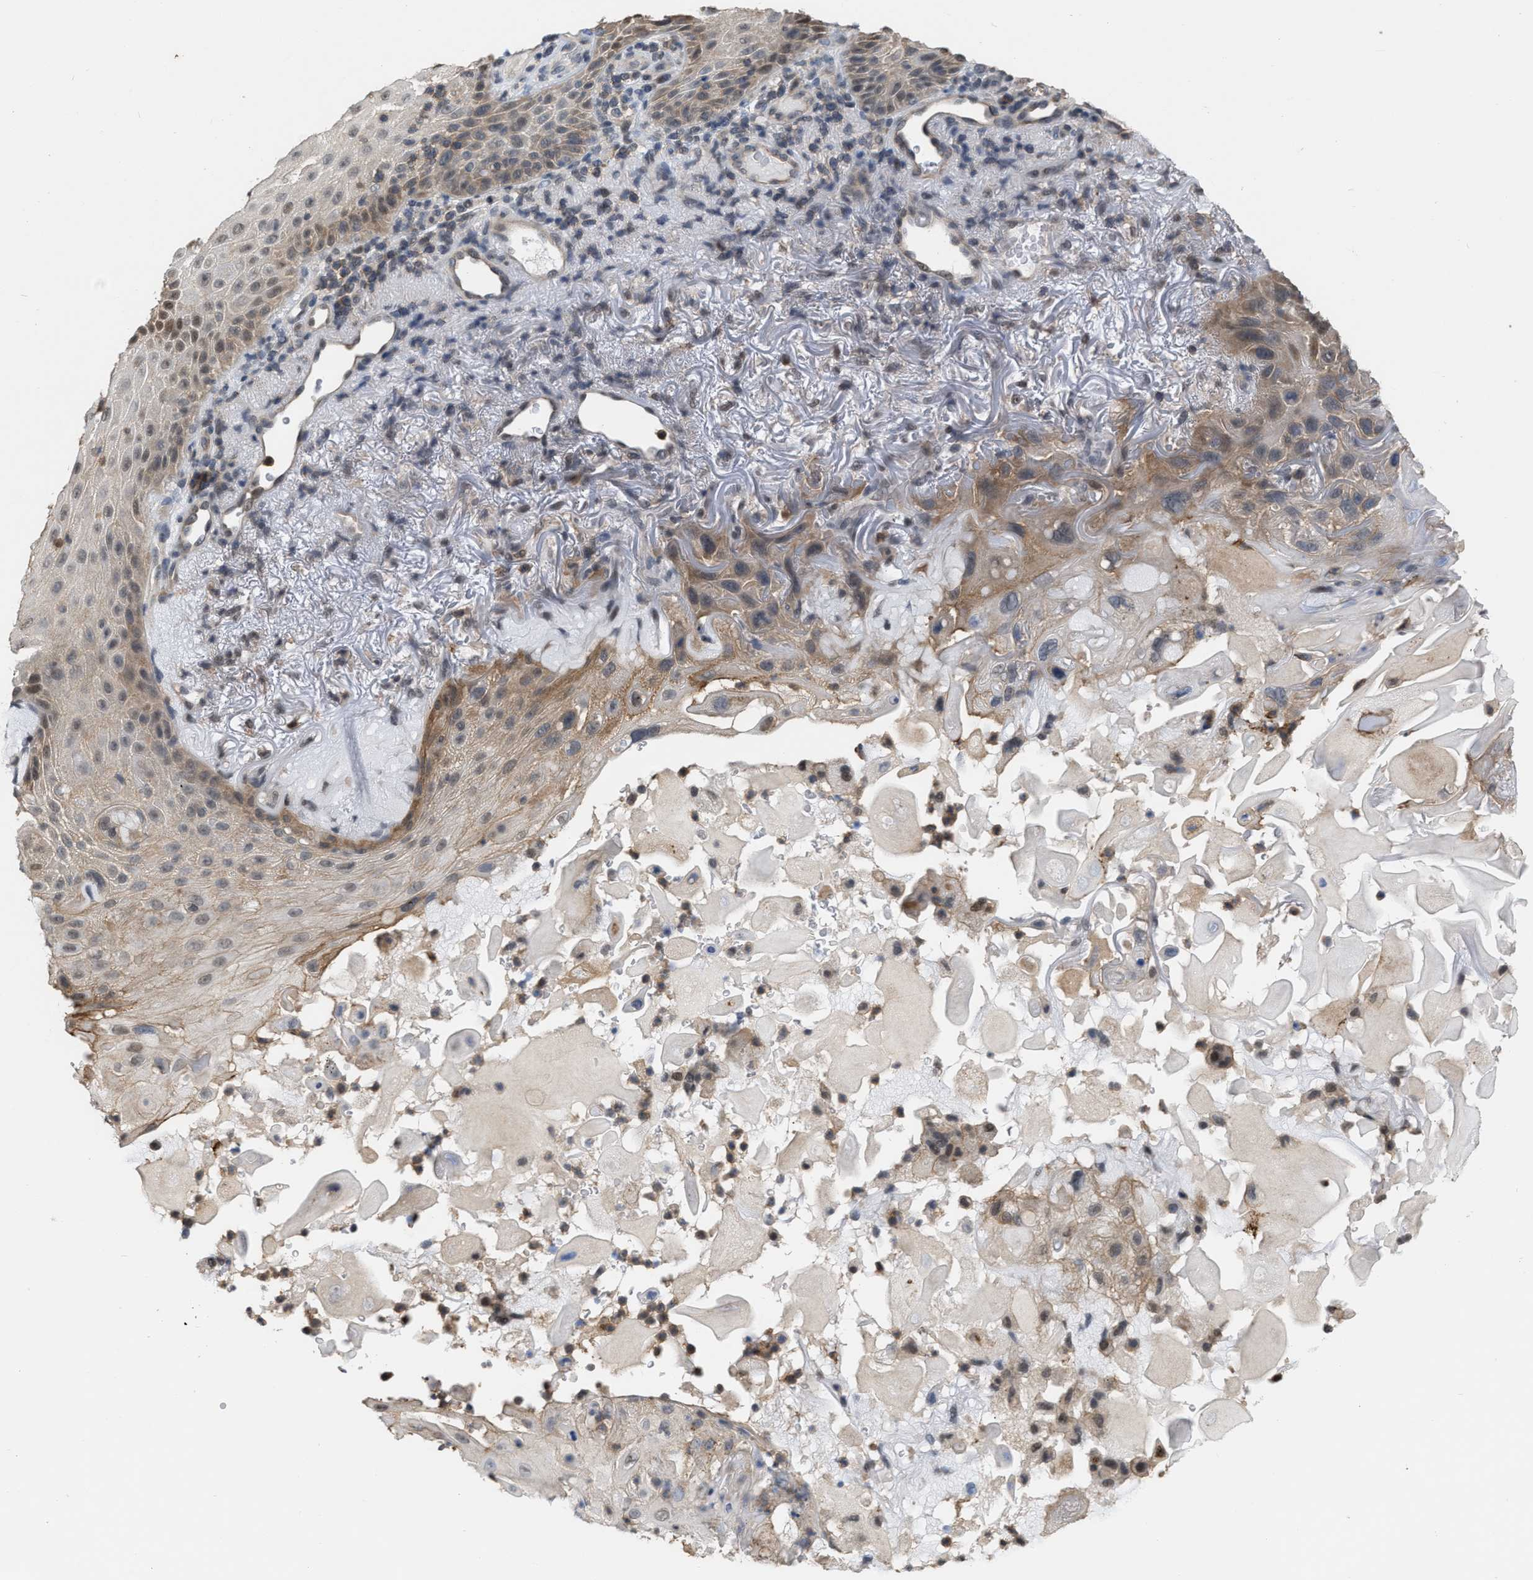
{"staining": {"intensity": "moderate", "quantity": ">75%", "location": "cytoplasmic/membranous"}, "tissue": "skin cancer", "cell_type": "Tumor cells", "image_type": "cancer", "snomed": [{"axis": "morphology", "description": "Squamous cell carcinoma, NOS"}, {"axis": "topography", "description": "Skin"}], "caption": "This histopathology image exhibits IHC staining of human skin squamous cell carcinoma, with medium moderate cytoplasmic/membranous expression in approximately >75% of tumor cells.", "gene": "BAIAP2L1", "patient": {"sex": "female", "age": 77}}